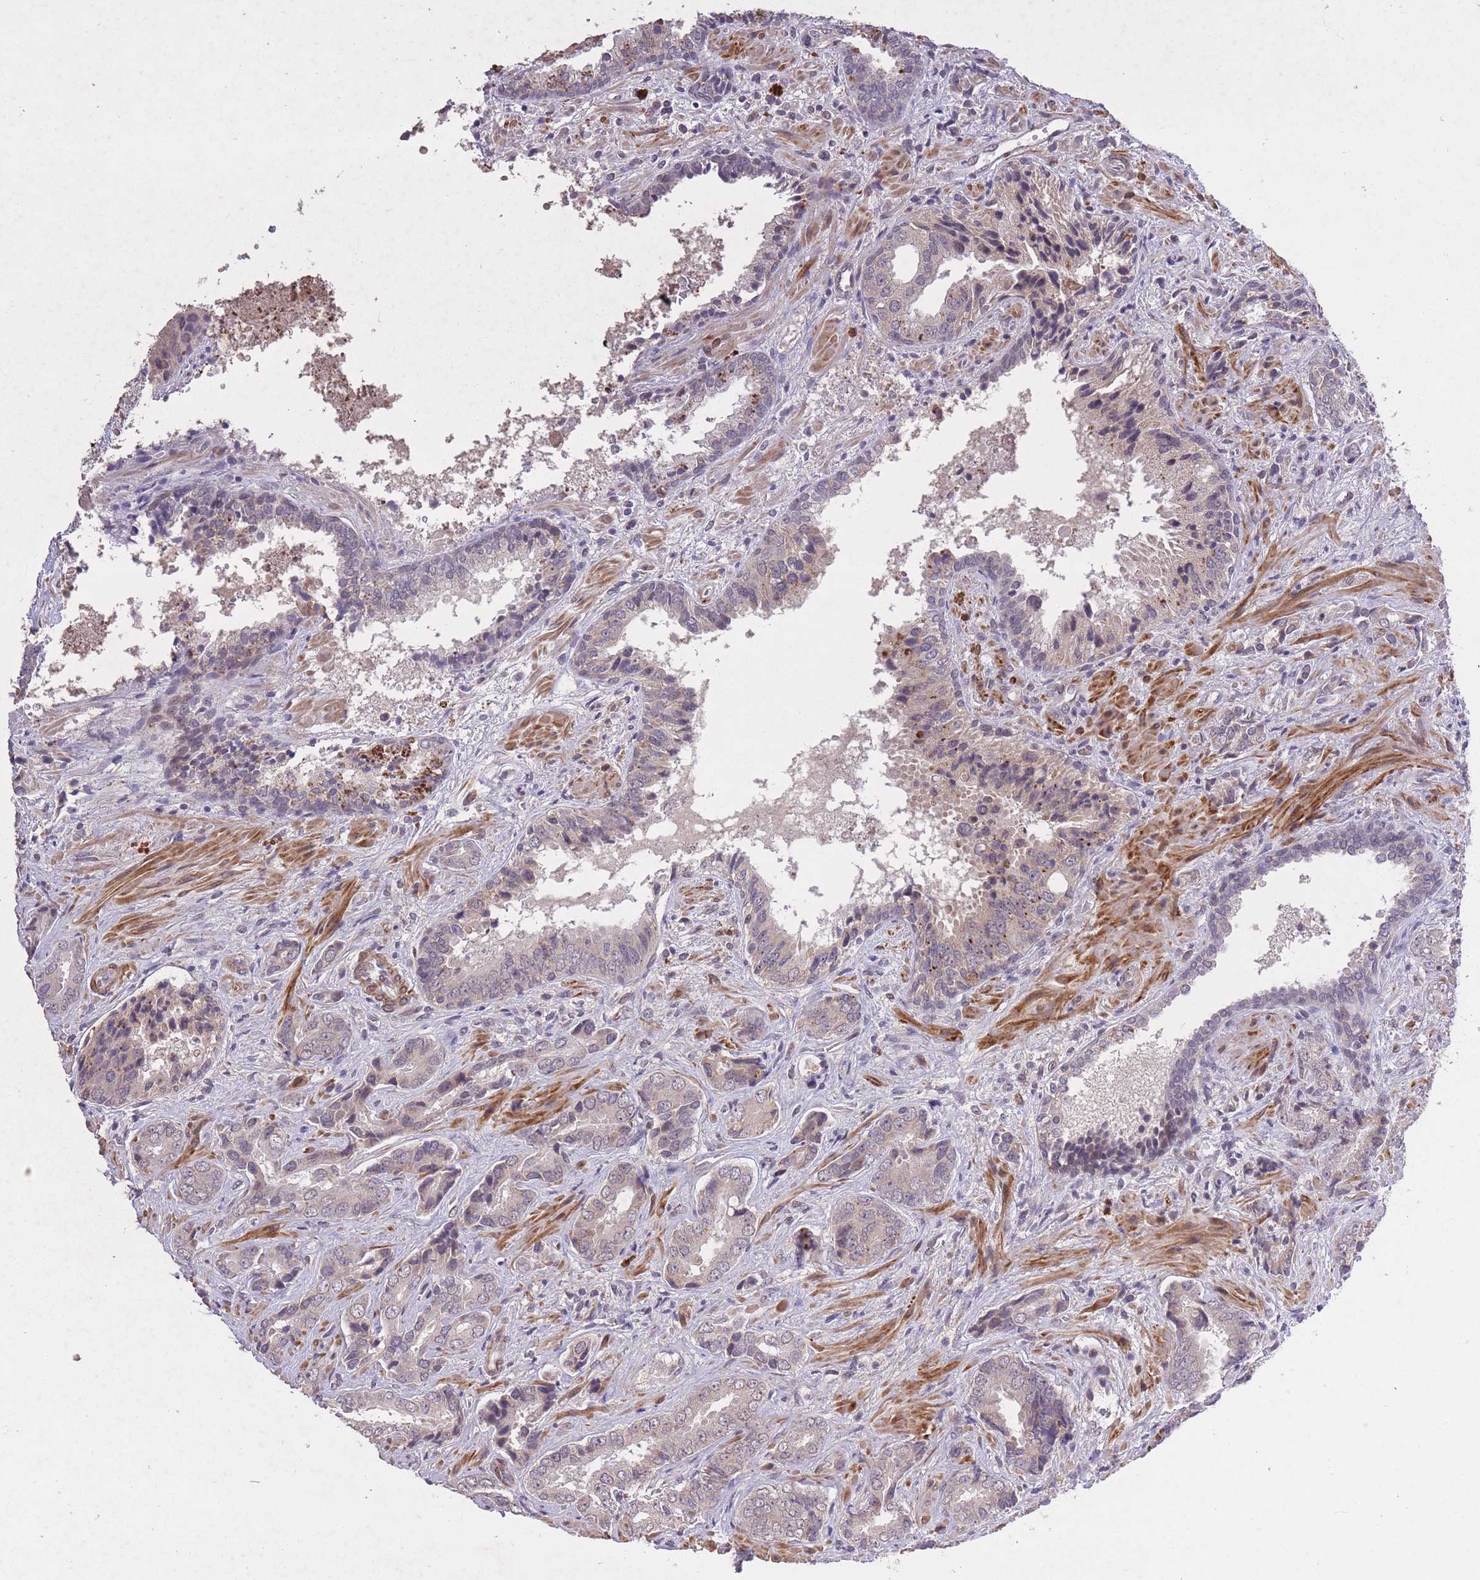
{"staining": {"intensity": "negative", "quantity": "none", "location": "none"}, "tissue": "prostate cancer", "cell_type": "Tumor cells", "image_type": "cancer", "snomed": [{"axis": "morphology", "description": "Adenocarcinoma, High grade"}, {"axis": "topography", "description": "Prostate"}], "caption": "This is an IHC histopathology image of prostate cancer. There is no staining in tumor cells.", "gene": "CBX6", "patient": {"sex": "male", "age": 71}}